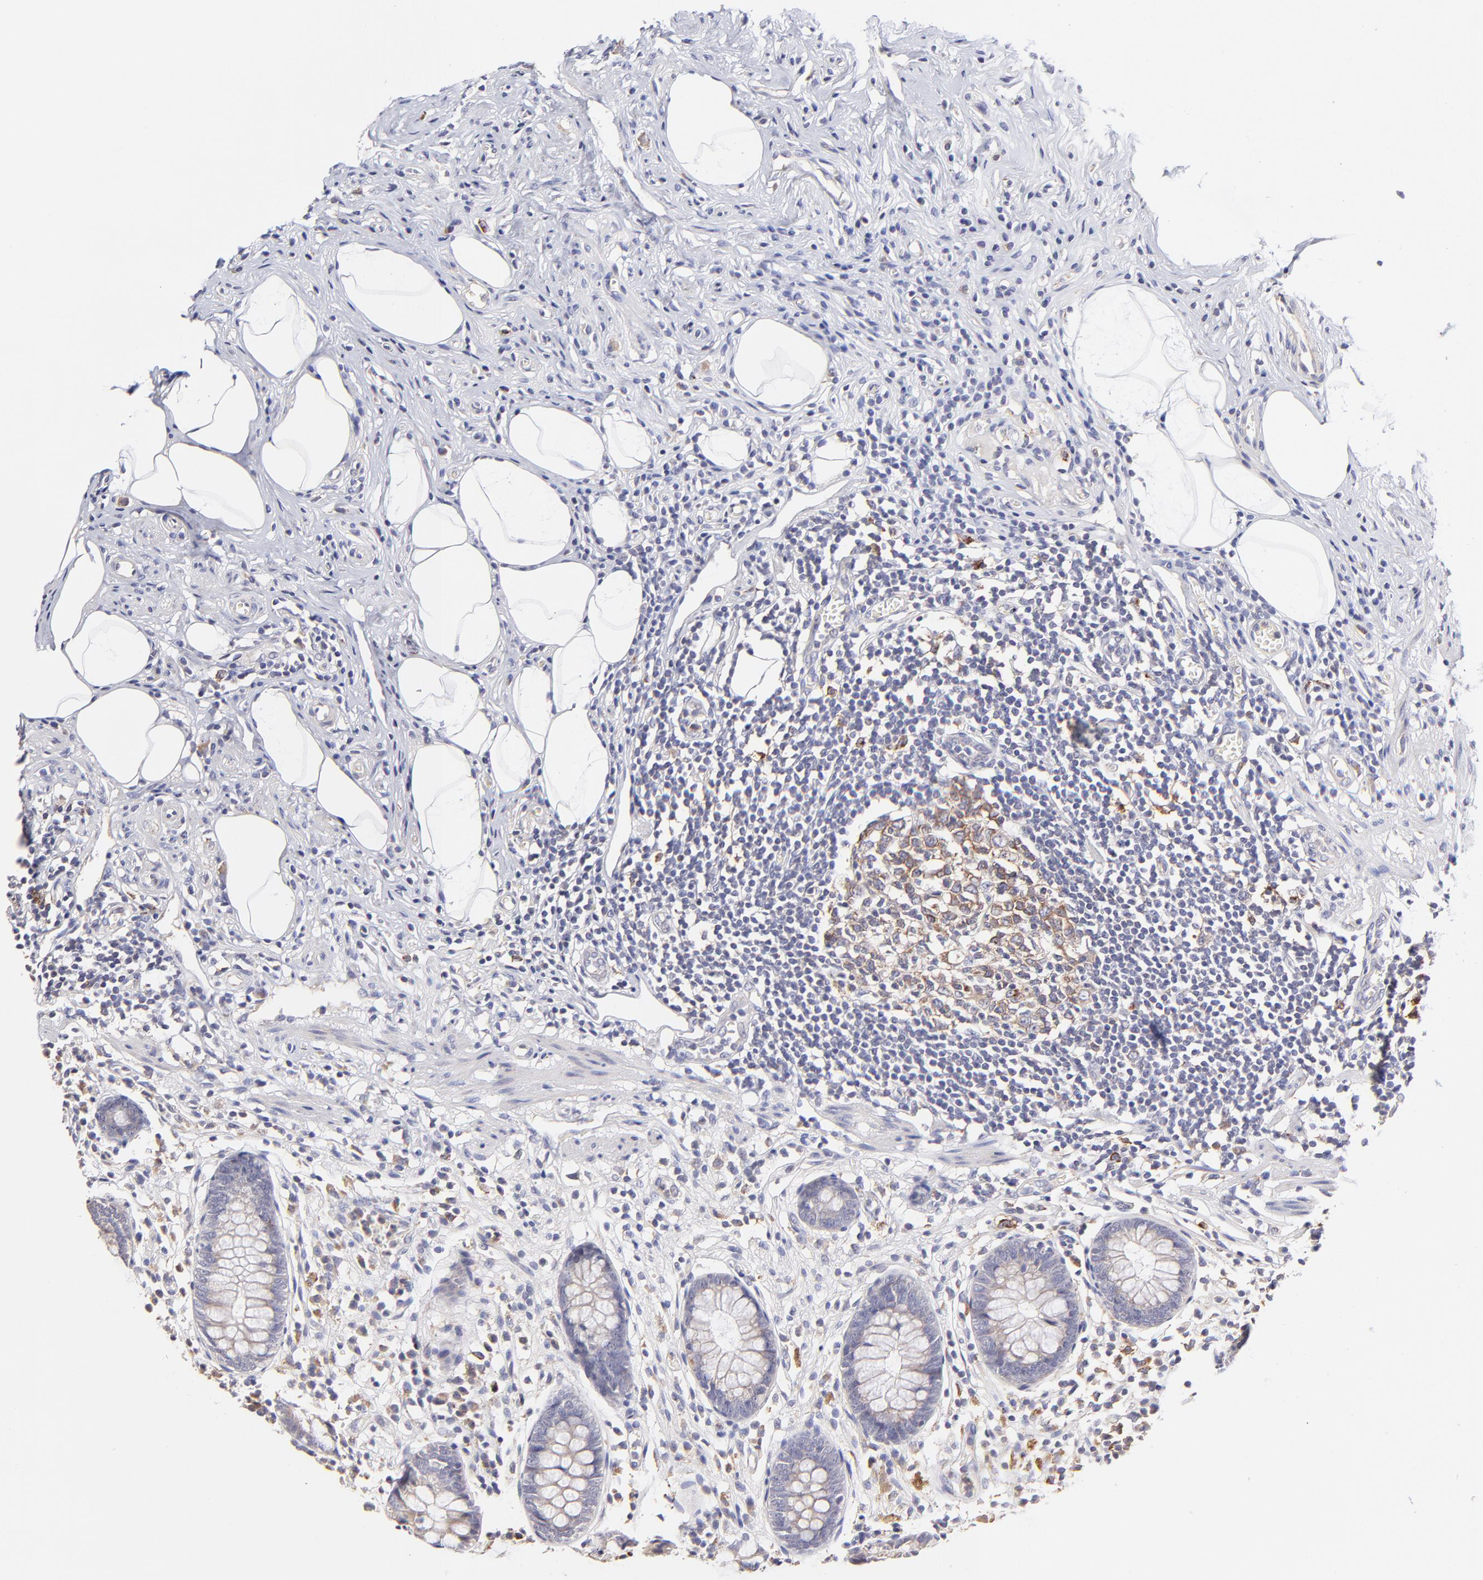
{"staining": {"intensity": "moderate", "quantity": "<25%", "location": "cytoplasmic/membranous"}, "tissue": "appendix", "cell_type": "Glandular cells", "image_type": "normal", "snomed": [{"axis": "morphology", "description": "Normal tissue, NOS"}, {"axis": "topography", "description": "Appendix"}], "caption": "A brown stain shows moderate cytoplasmic/membranous expression of a protein in glandular cells of benign human appendix.", "gene": "GCSAM", "patient": {"sex": "male", "age": 38}}